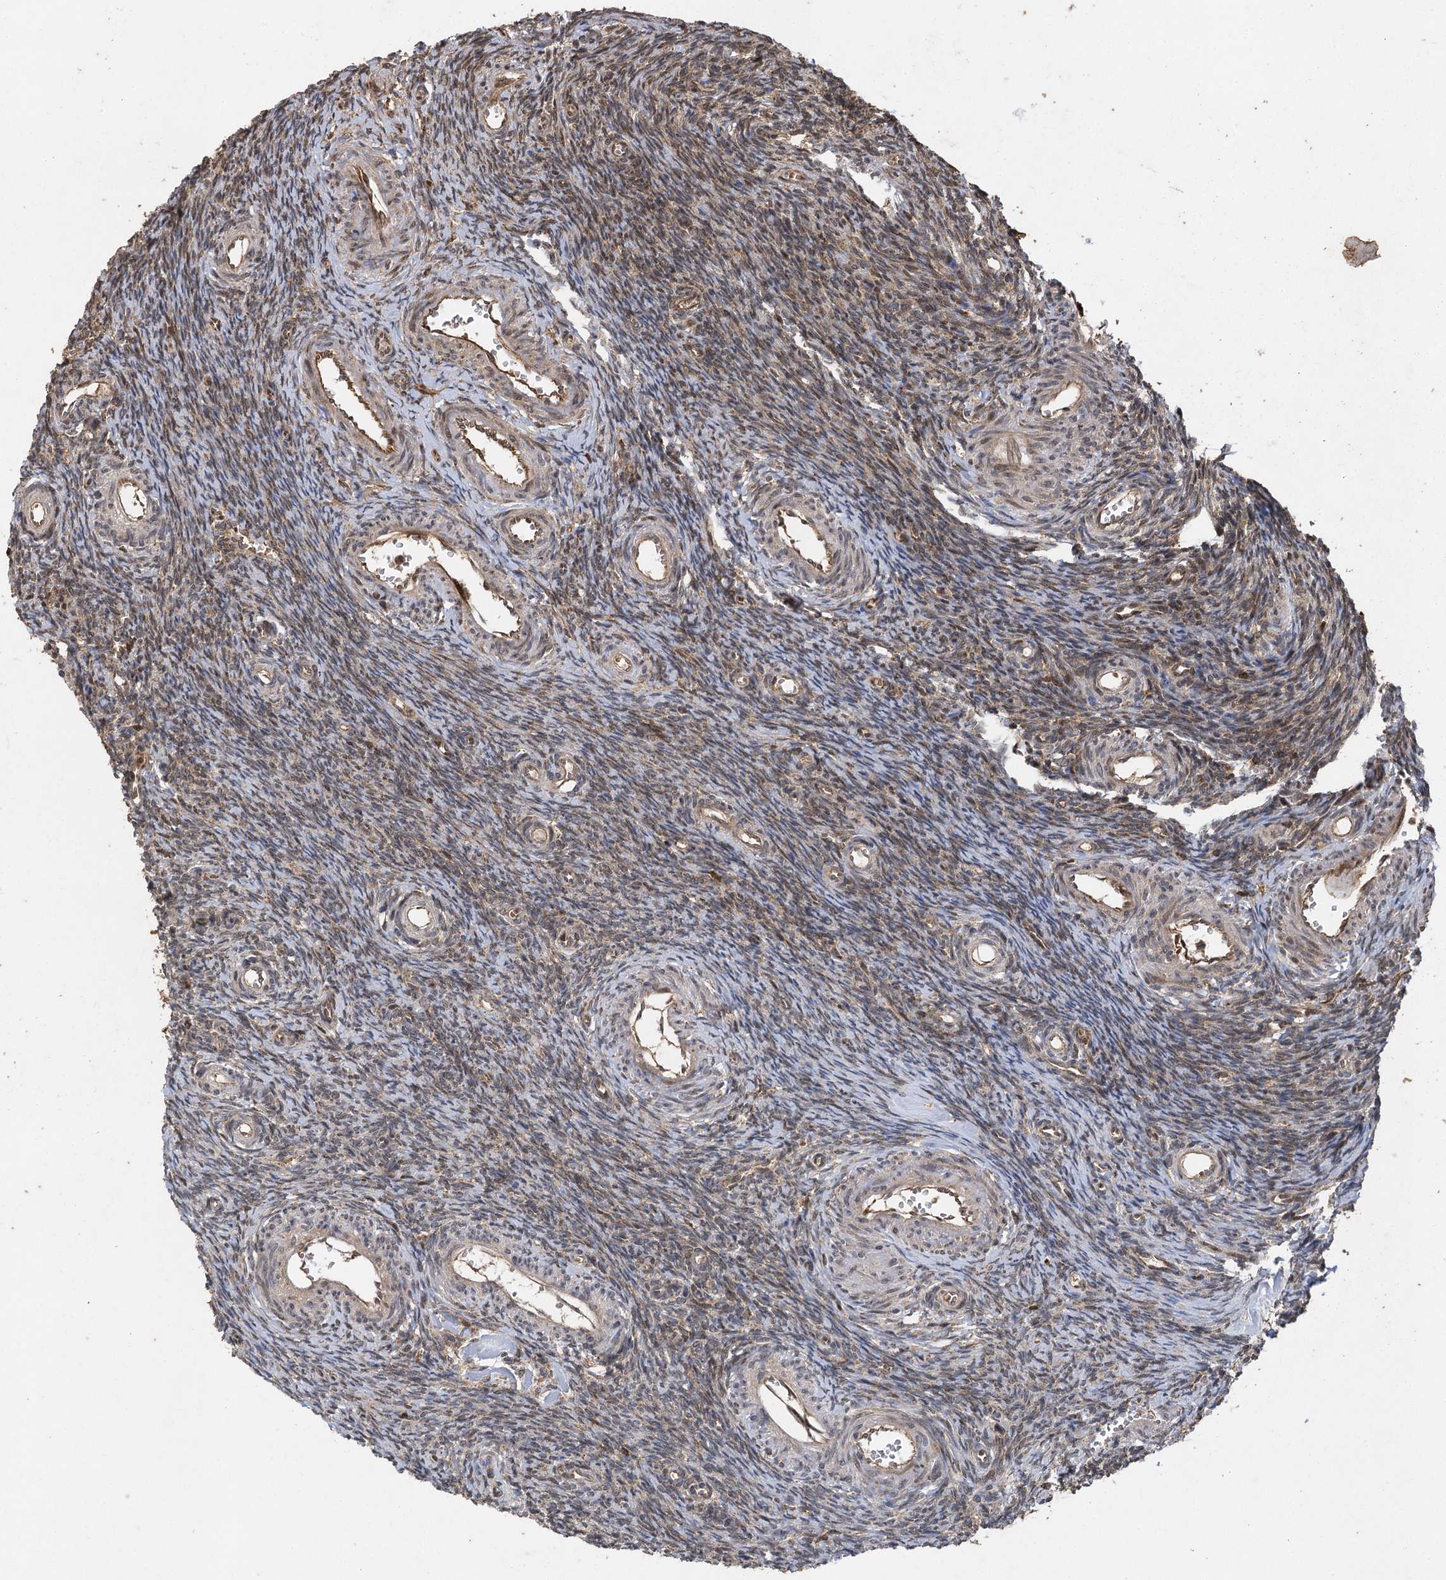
{"staining": {"intensity": "weak", "quantity": "25%-75%", "location": "cytoplasmic/membranous,nuclear"}, "tissue": "ovary", "cell_type": "Ovarian stroma cells", "image_type": "normal", "snomed": [{"axis": "morphology", "description": "Normal tissue, NOS"}, {"axis": "topography", "description": "Ovary"}], "caption": "This histopathology image displays immunohistochemistry (IHC) staining of unremarkable ovary, with low weak cytoplasmic/membranous,nuclear expression in about 25%-75% of ovarian stroma cells.", "gene": "IL11RA", "patient": {"sex": "female", "age": 39}}